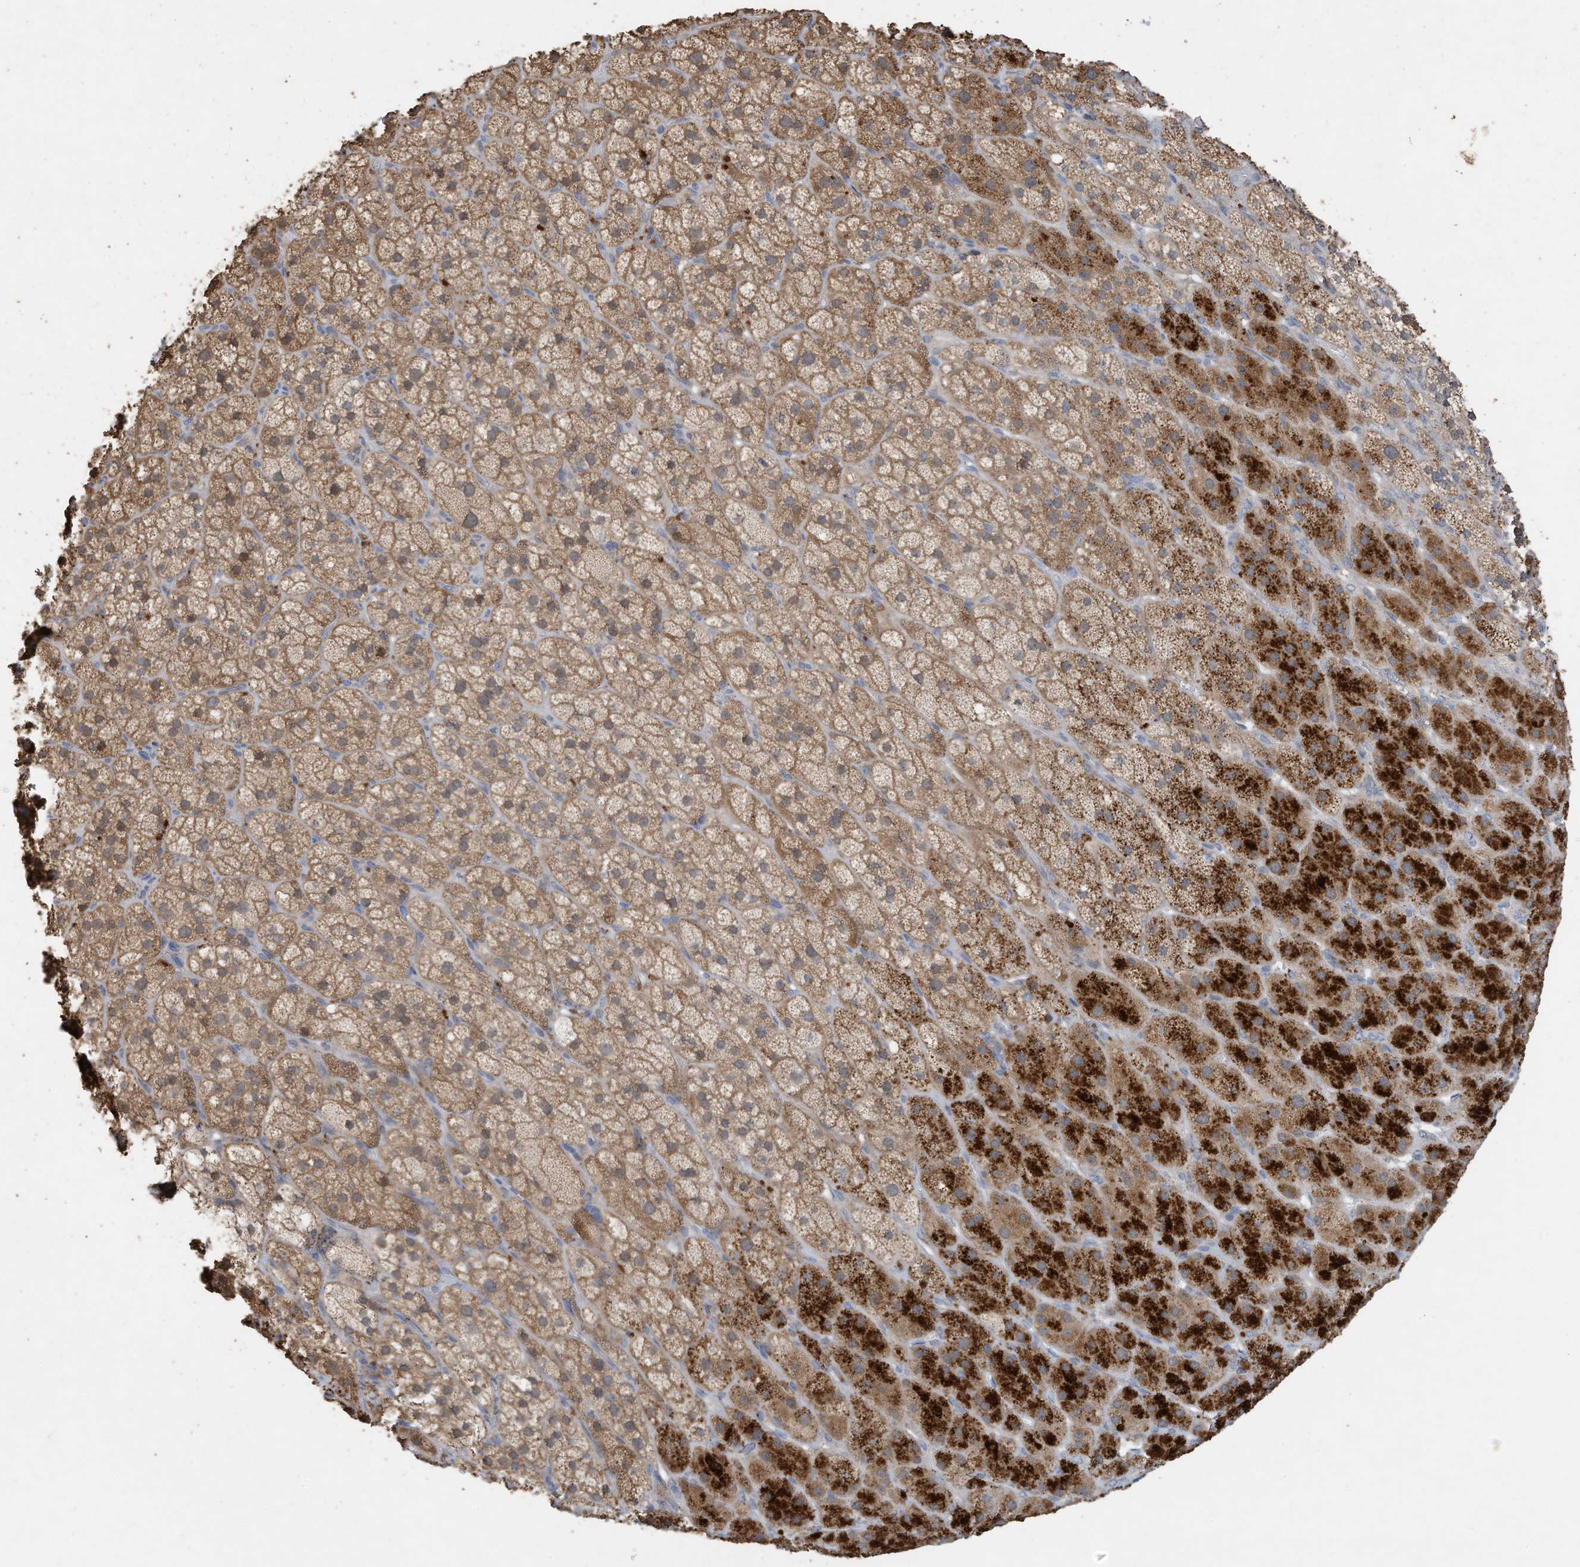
{"staining": {"intensity": "strong", "quantity": "25%-75%", "location": "cytoplasmic/membranous"}, "tissue": "adrenal gland", "cell_type": "Glandular cells", "image_type": "normal", "snomed": [{"axis": "morphology", "description": "Normal tissue, NOS"}, {"axis": "topography", "description": "Adrenal gland"}], "caption": "A histopathology image showing strong cytoplasmic/membranous staining in approximately 25%-75% of glandular cells in benign adrenal gland, as visualized by brown immunohistochemical staining.", "gene": "CAPN13", "patient": {"sex": "male", "age": 61}}